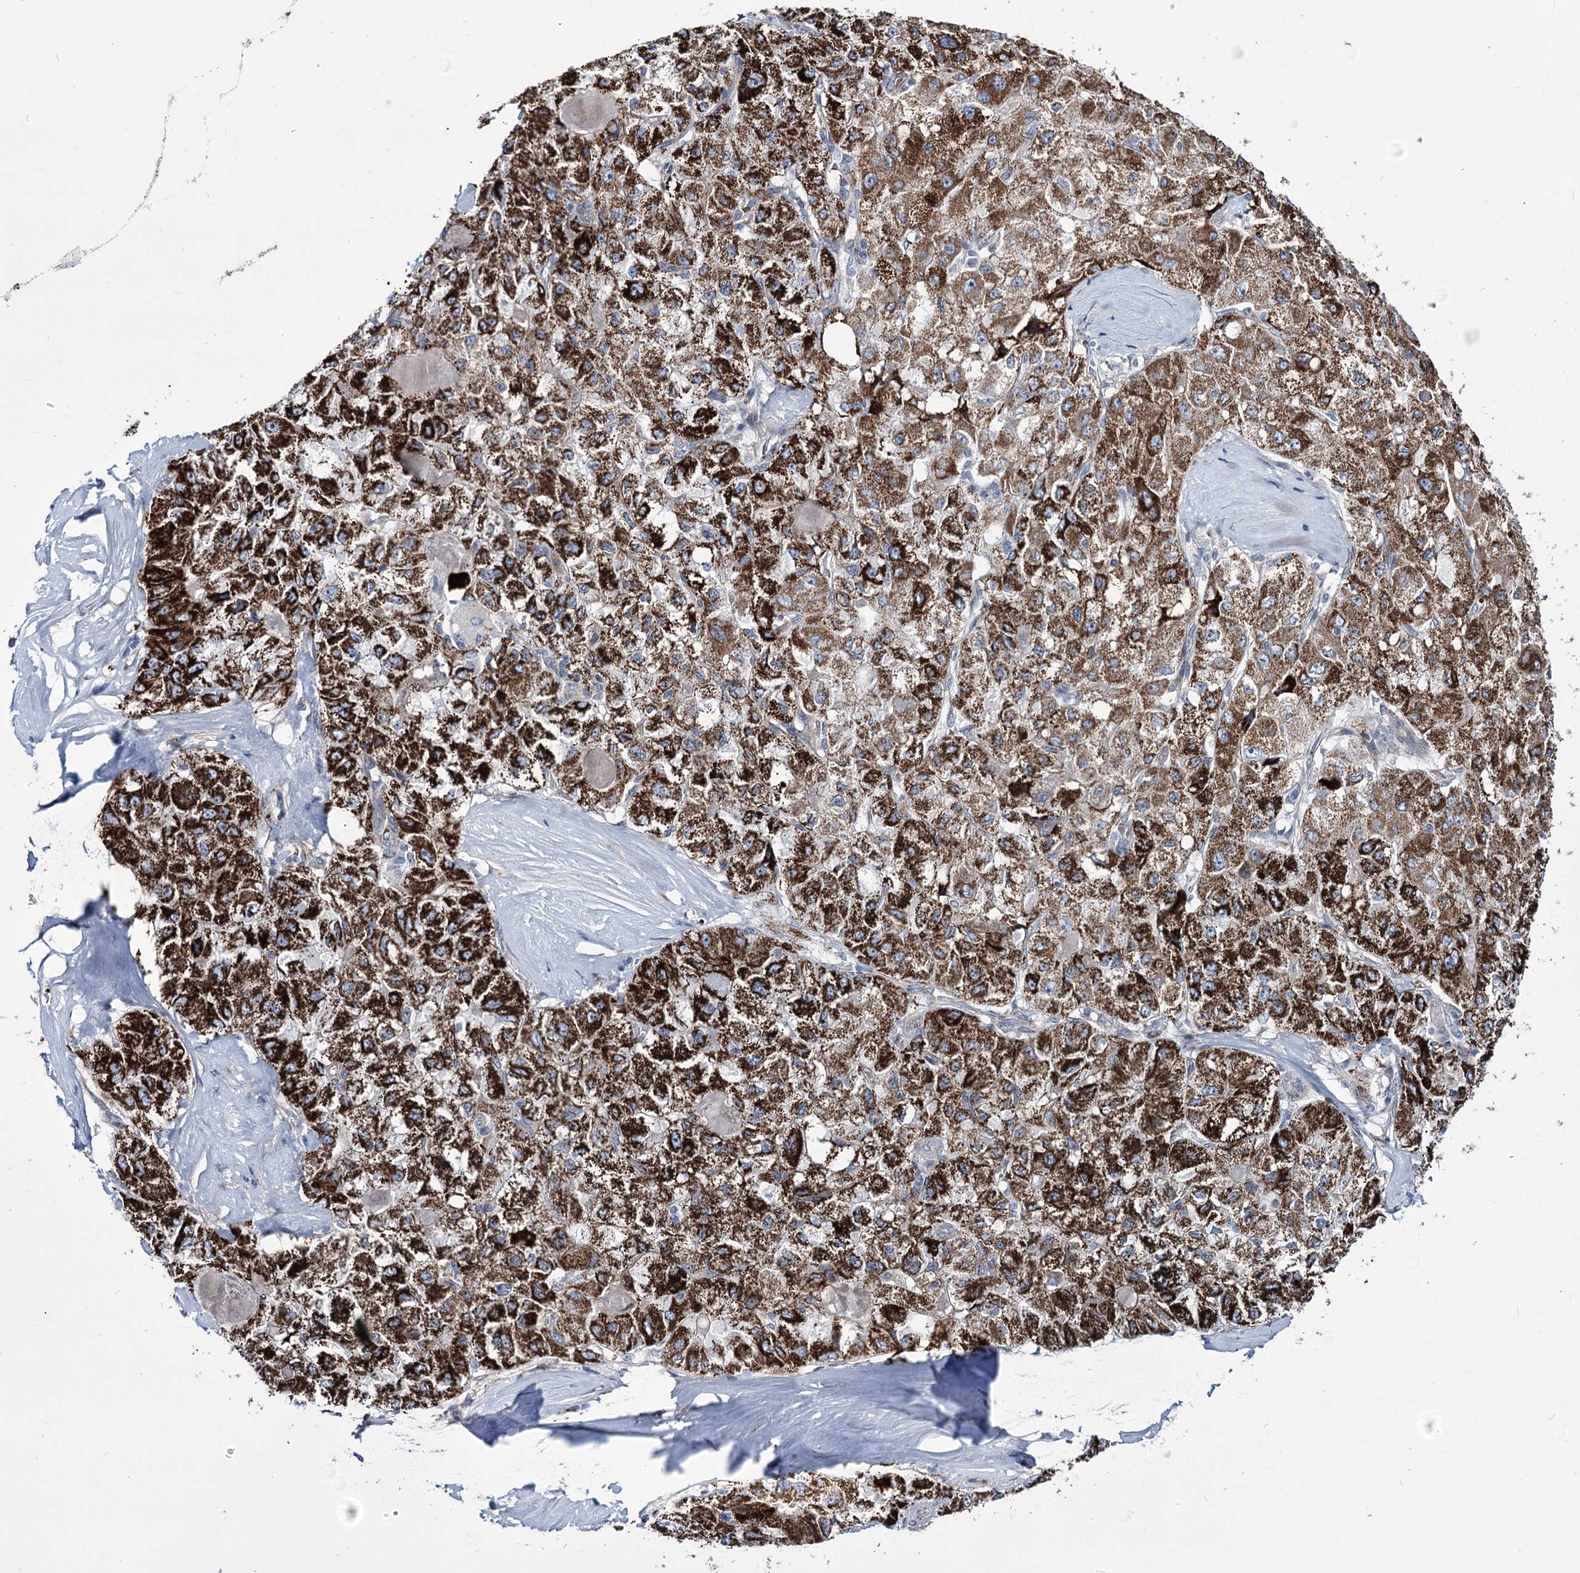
{"staining": {"intensity": "strong", "quantity": ">75%", "location": "cytoplasmic/membranous"}, "tissue": "liver cancer", "cell_type": "Tumor cells", "image_type": "cancer", "snomed": [{"axis": "morphology", "description": "Carcinoma, Hepatocellular, NOS"}, {"axis": "topography", "description": "Liver"}], "caption": "Liver cancer (hepatocellular carcinoma) was stained to show a protein in brown. There is high levels of strong cytoplasmic/membranous positivity in approximately >75% of tumor cells.", "gene": "OSBPL5", "patient": {"sex": "male", "age": 80}}